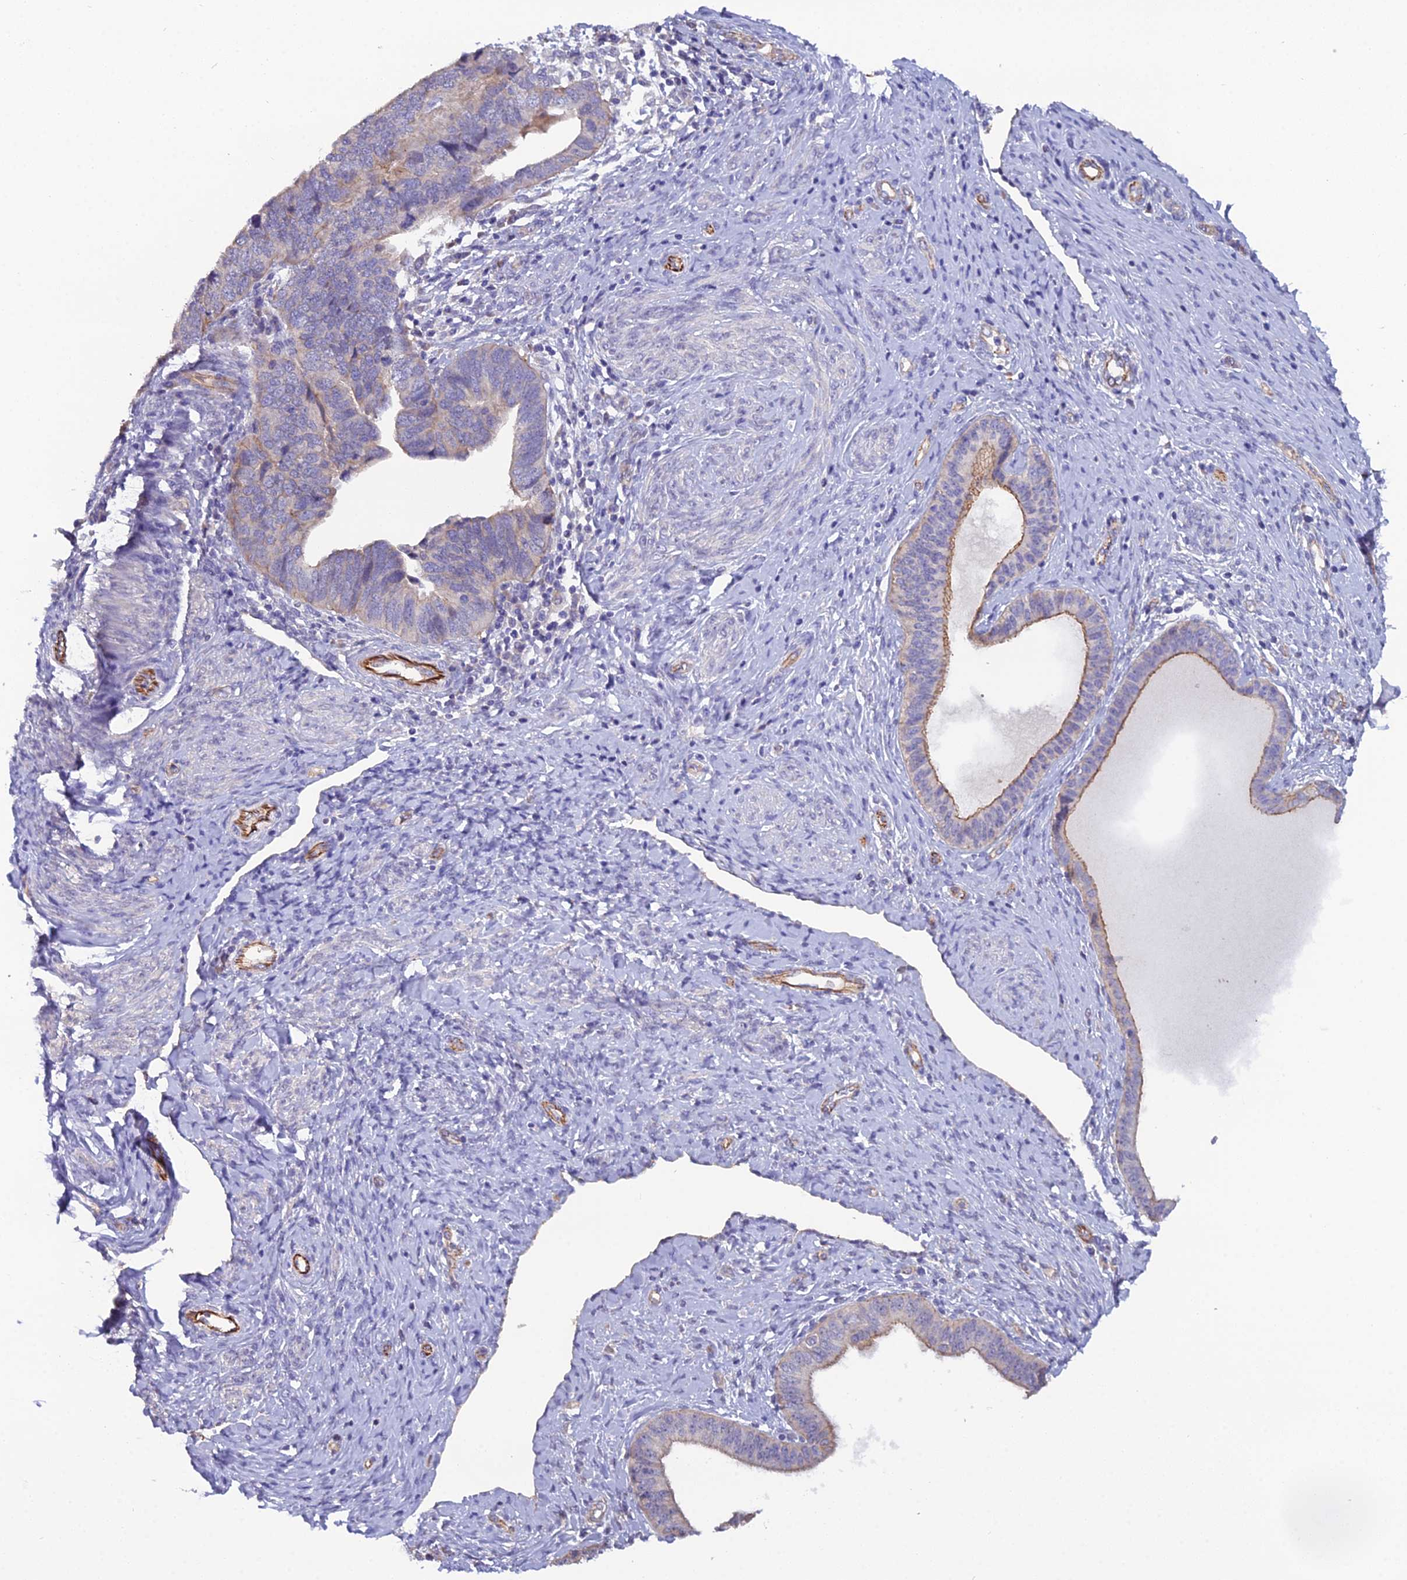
{"staining": {"intensity": "moderate", "quantity": "<25%", "location": "cytoplasmic/membranous"}, "tissue": "endometrial cancer", "cell_type": "Tumor cells", "image_type": "cancer", "snomed": [{"axis": "morphology", "description": "Adenocarcinoma, NOS"}, {"axis": "topography", "description": "Endometrium"}], "caption": "Endometrial cancer stained with a brown dye reveals moderate cytoplasmic/membranous positive staining in about <25% of tumor cells.", "gene": "CFAP47", "patient": {"sex": "female", "age": 79}}